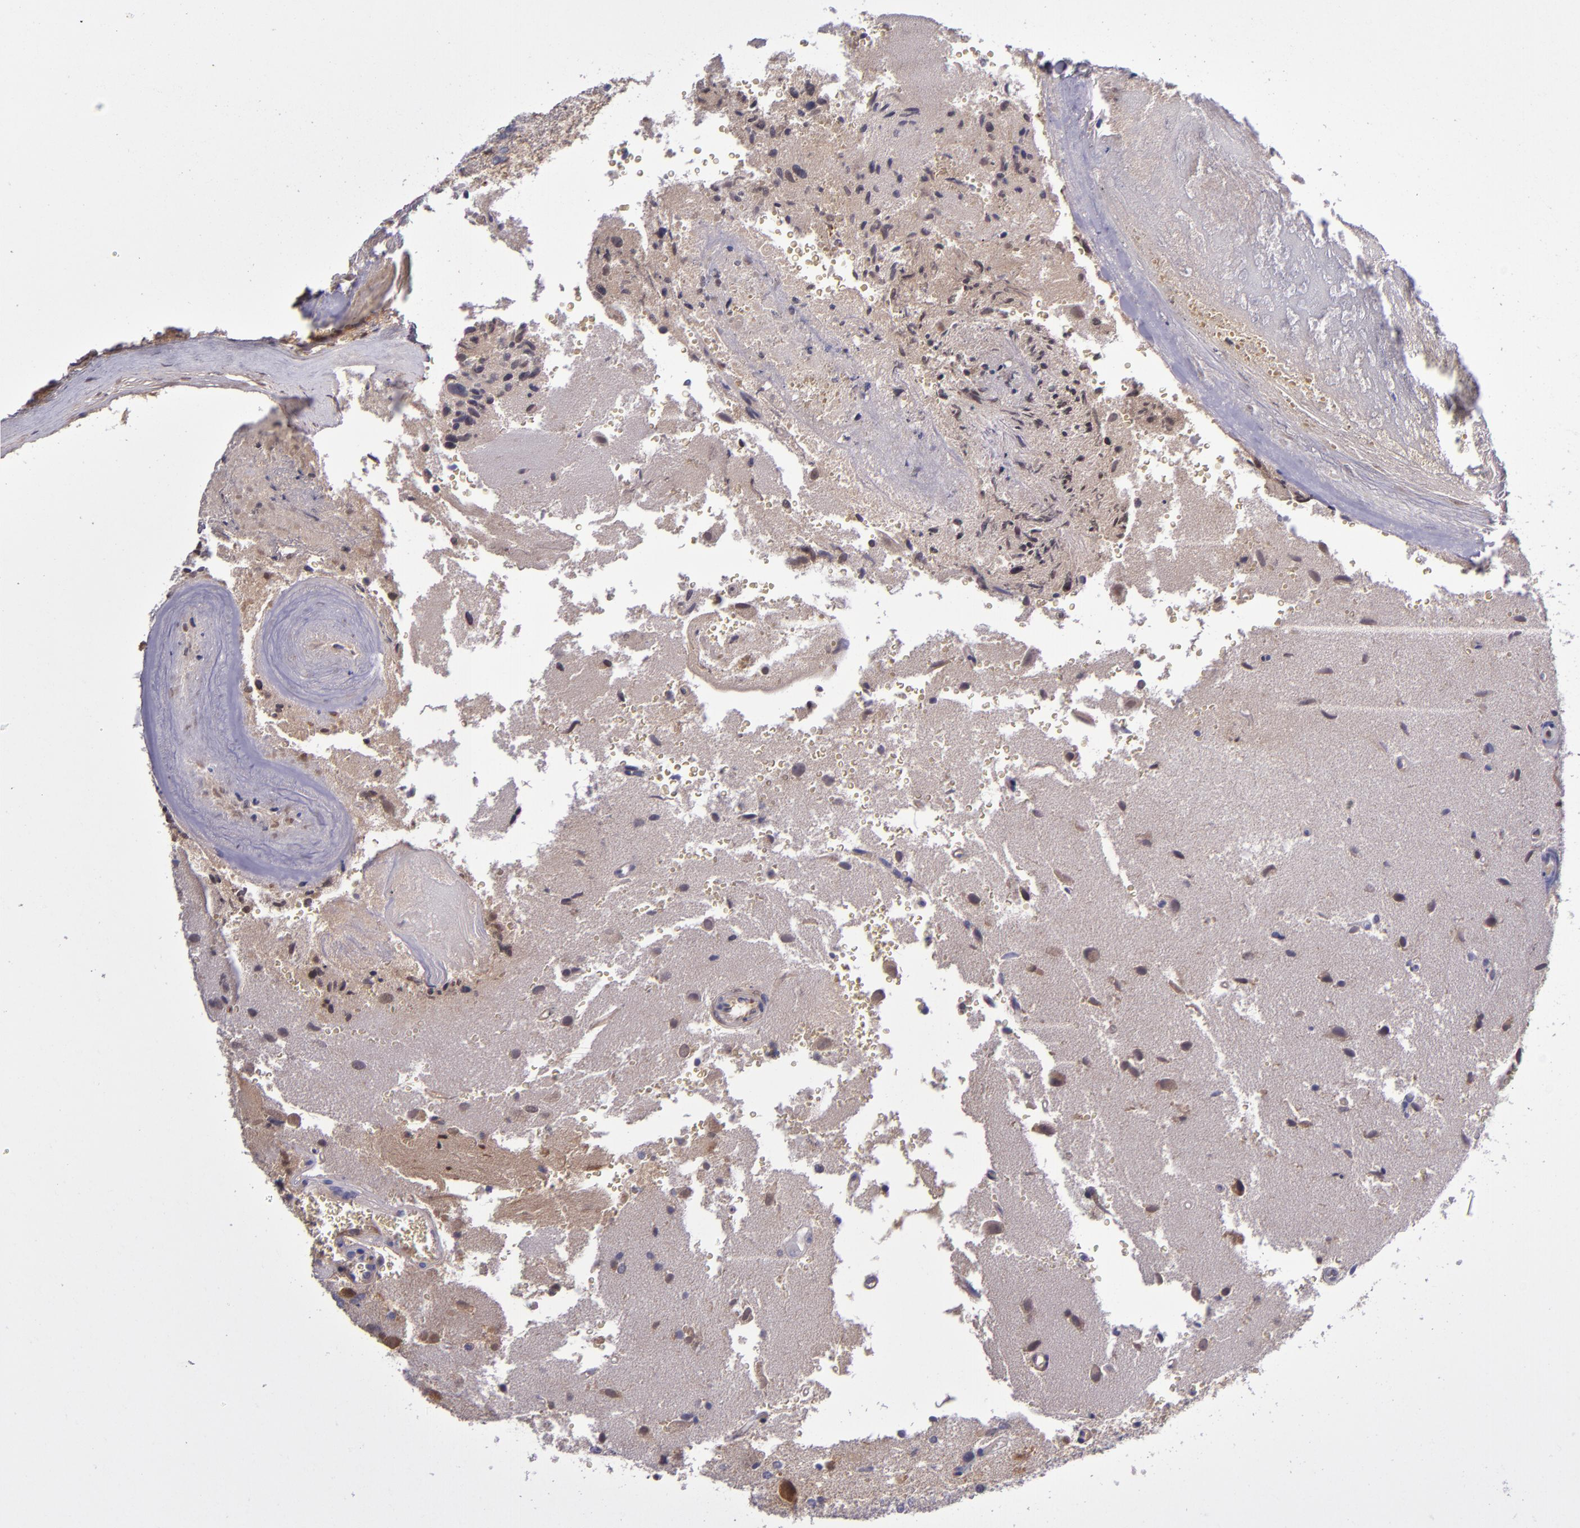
{"staining": {"intensity": "moderate", "quantity": "<25%", "location": "cytoplasmic/membranous"}, "tissue": "glioma", "cell_type": "Tumor cells", "image_type": "cancer", "snomed": [{"axis": "morphology", "description": "Normal tissue, NOS"}, {"axis": "morphology", "description": "Glioma, malignant, High grade"}, {"axis": "topography", "description": "Cerebral cortex"}], "caption": "Immunohistochemistry (IHC) of human glioma reveals low levels of moderate cytoplasmic/membranous positivity in about <25% of tumor cells.", "gene": "CLEC3B", "patient": {"sex": "male", "age": 75}}